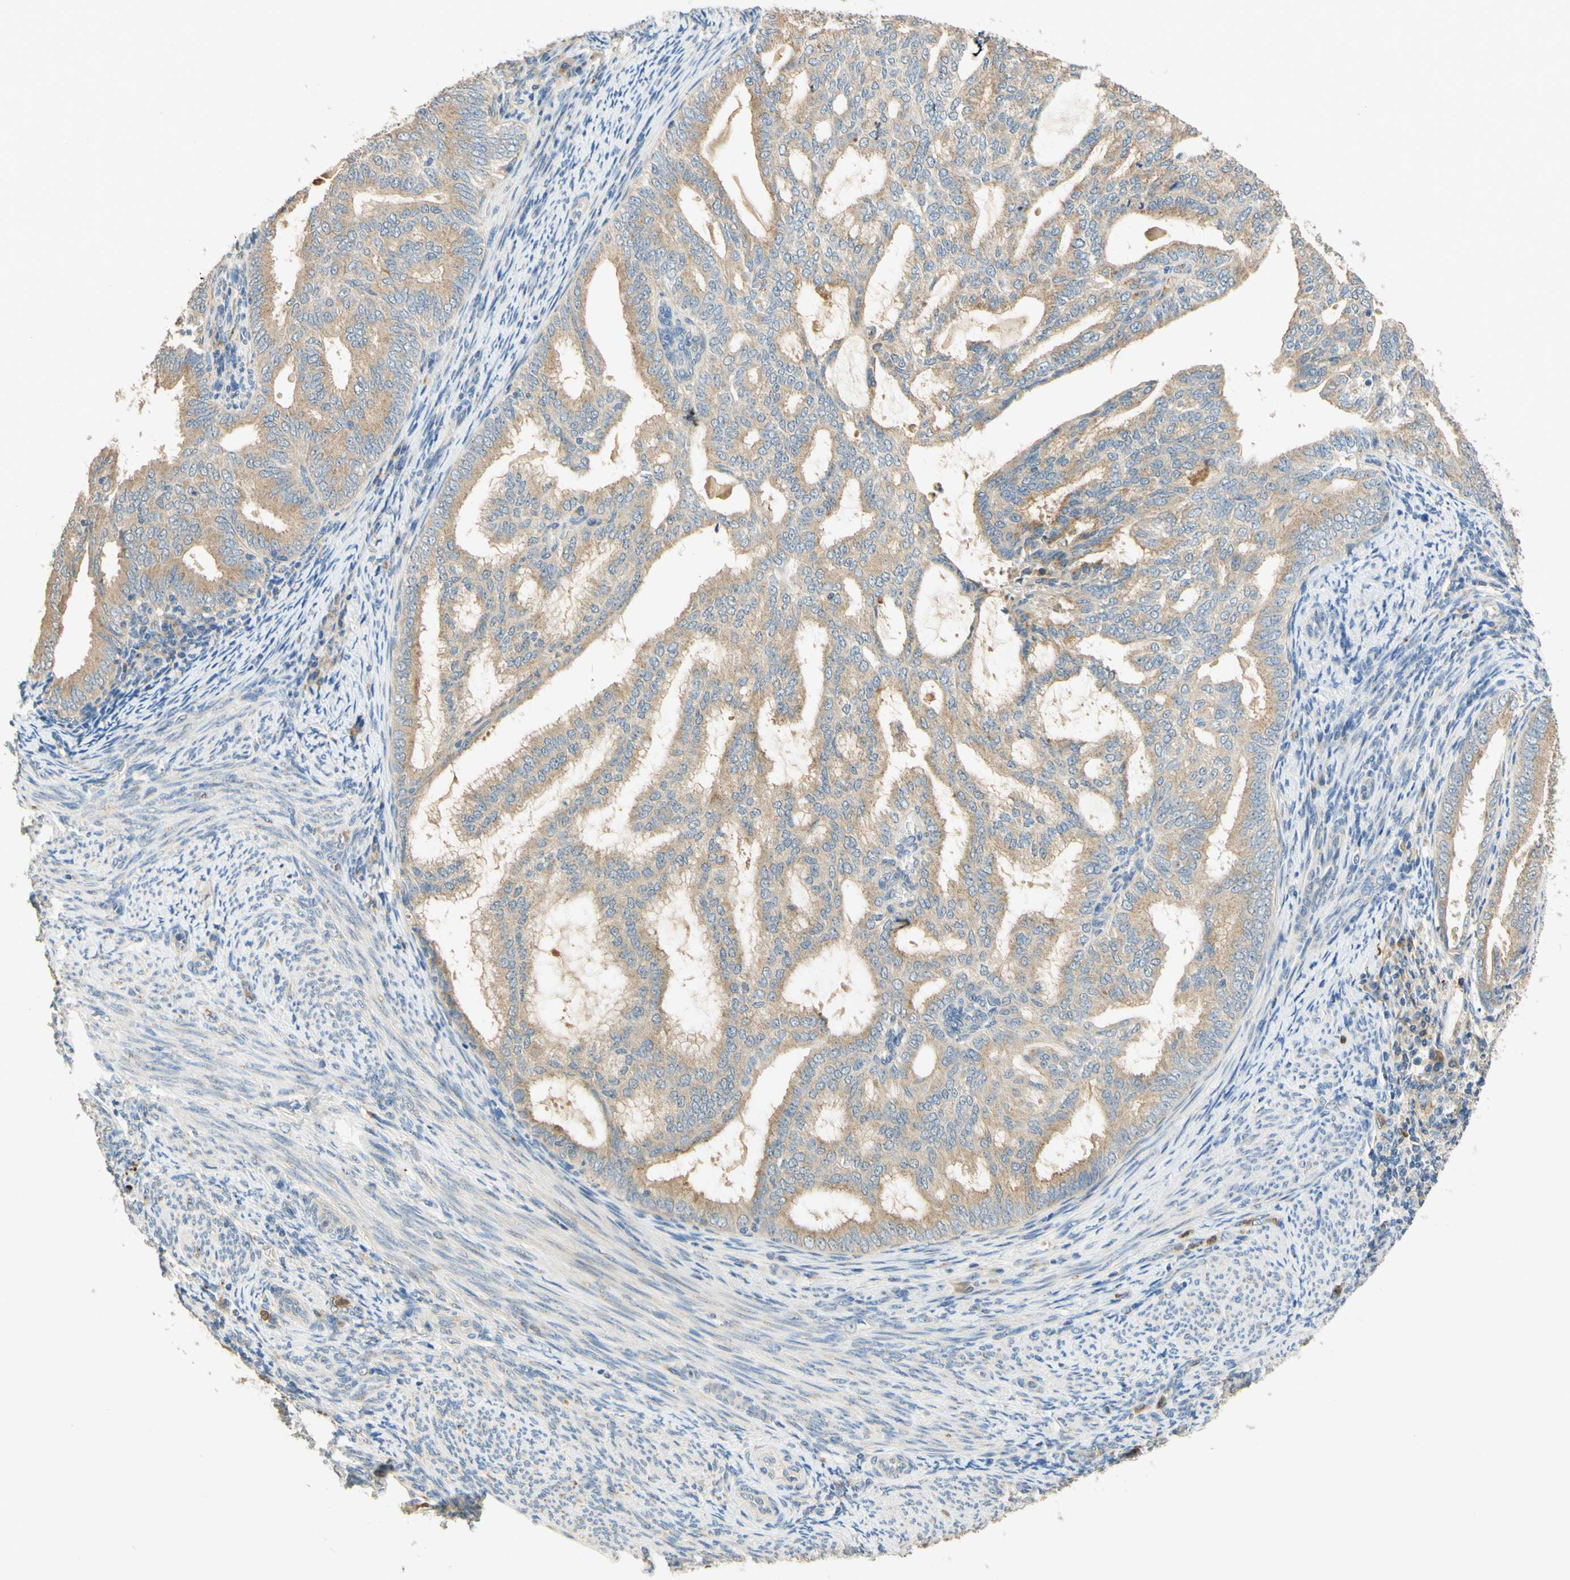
{"staining": {"intensity": "weak", "quantity": ">75%", "location": "cytoplasmic/membranous"}, "tissue": "endometrial cancer", "cell_type": "Tumor cells", "image_type": "cancer", "snomed": [{"axis": "morphology", "description": "Adenocarcinoma, NOS"}, {"axis": "topography", "description": "Endometrium"}], "caption": "DAB immunohistochemical staining of endometrial cancer (adenocarcinoma) reveals weak cytoplasmic/membranous protein positivity in approximately >75% of tumor cells. The staining is performed using DAB brown chromogen to label protein expression. The nuclei are counter-stained blue using hematoxylin.", "gene": "ENTREP2", "patient": {"sex": "female", "age": 58}}